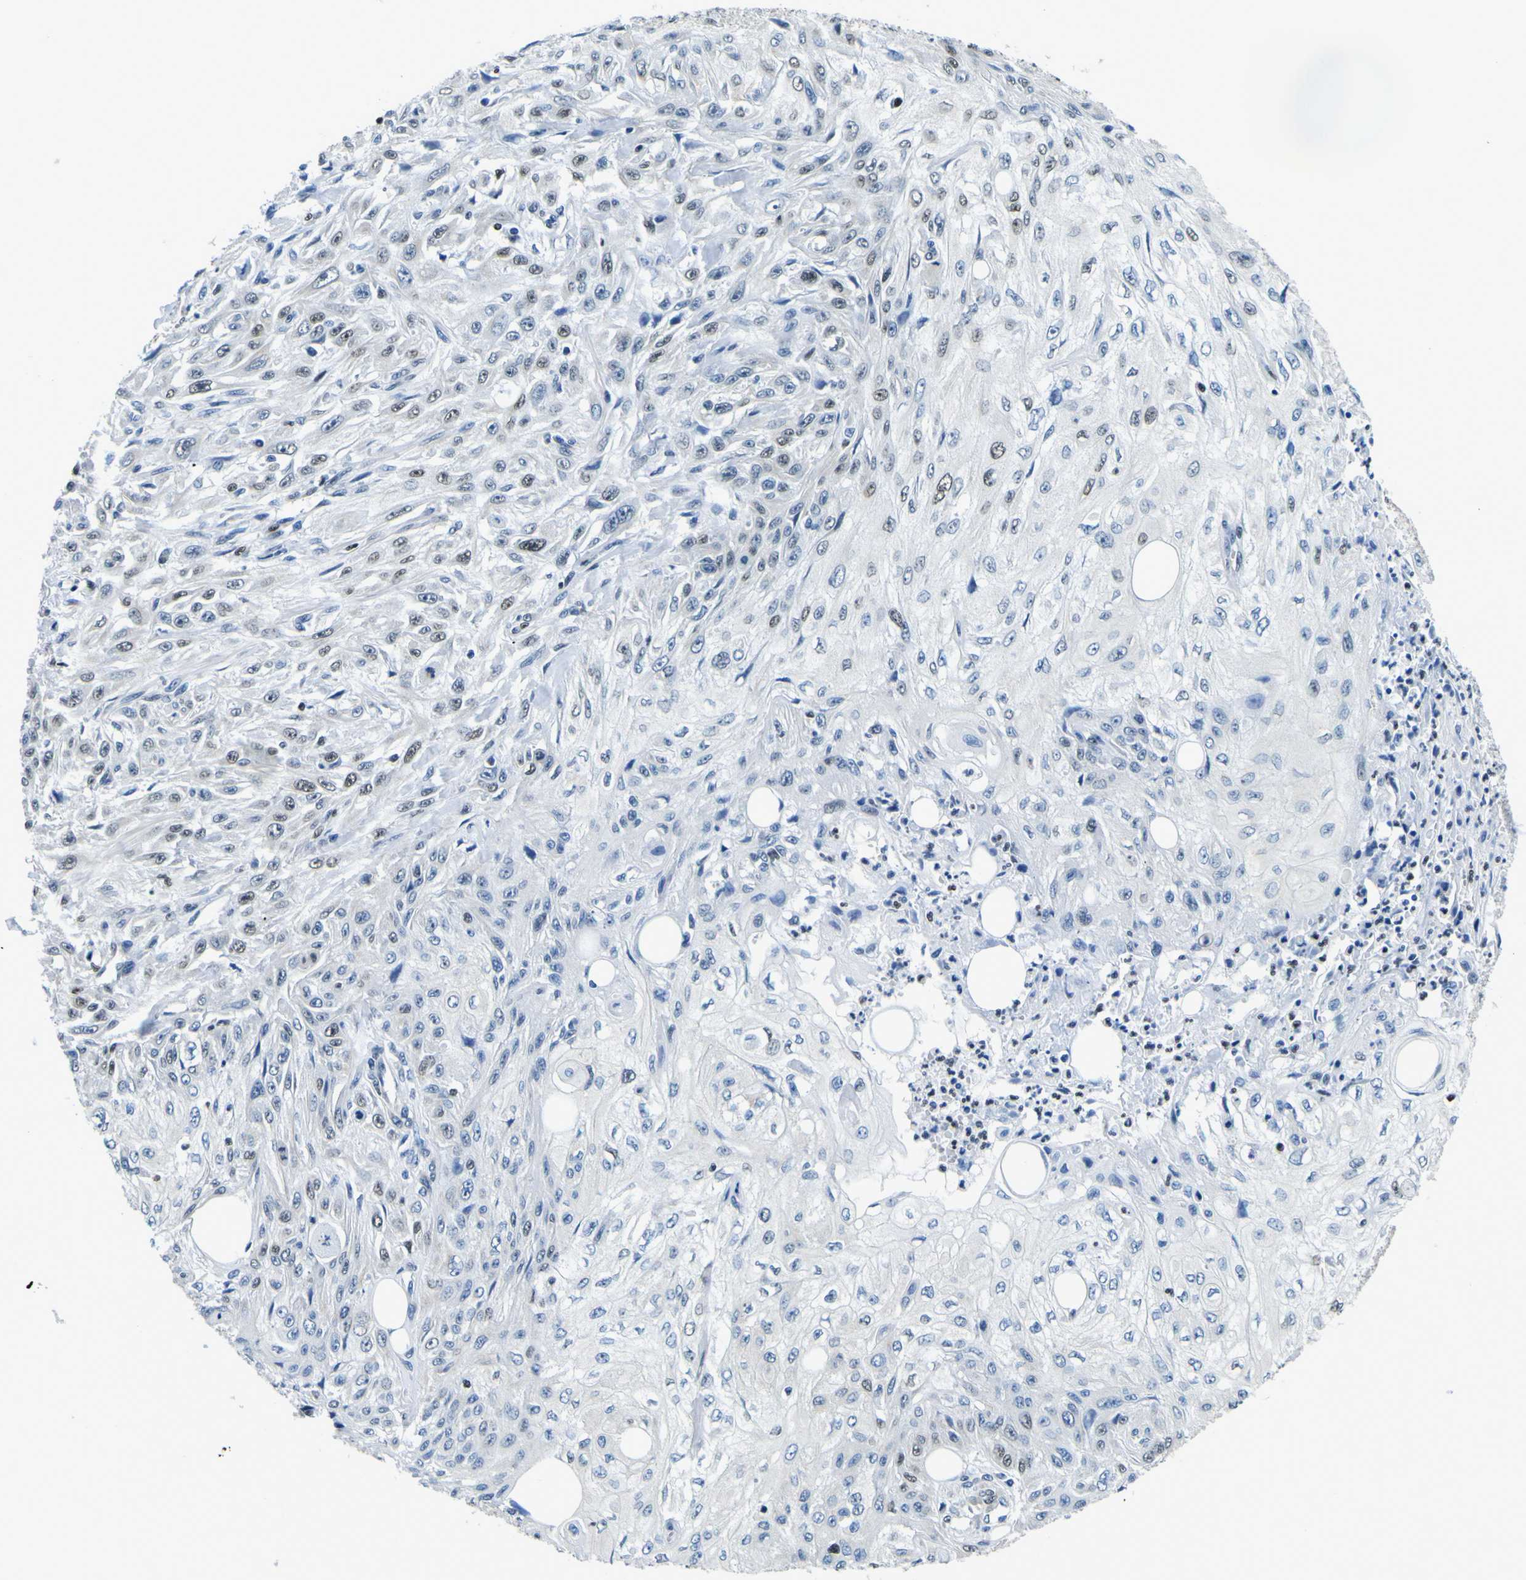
{"staining": {"intensity": "weak", "quantity": "25%-75%", "location": "nuclear"}, "tissue": "skin cancer", "cell_type": "Tumor cells", "image_type": "cancer", "snomed": [{"axis": "morphology", "description": "Squamous cell carcinoma, NOS"}, {"axis": "topography", "description": "Skin"}], "caption": "Protein staining of skin squamous cell carcinoma tissue exhibits weak nuclear staining in about 25%-75% of tumor cells. Immunohistochemistry (ihc) stains the protein of interest in brown and the nuclei are stained blue.", "gene": "SP1", "patient": {"sex": "male", "age": 75}}